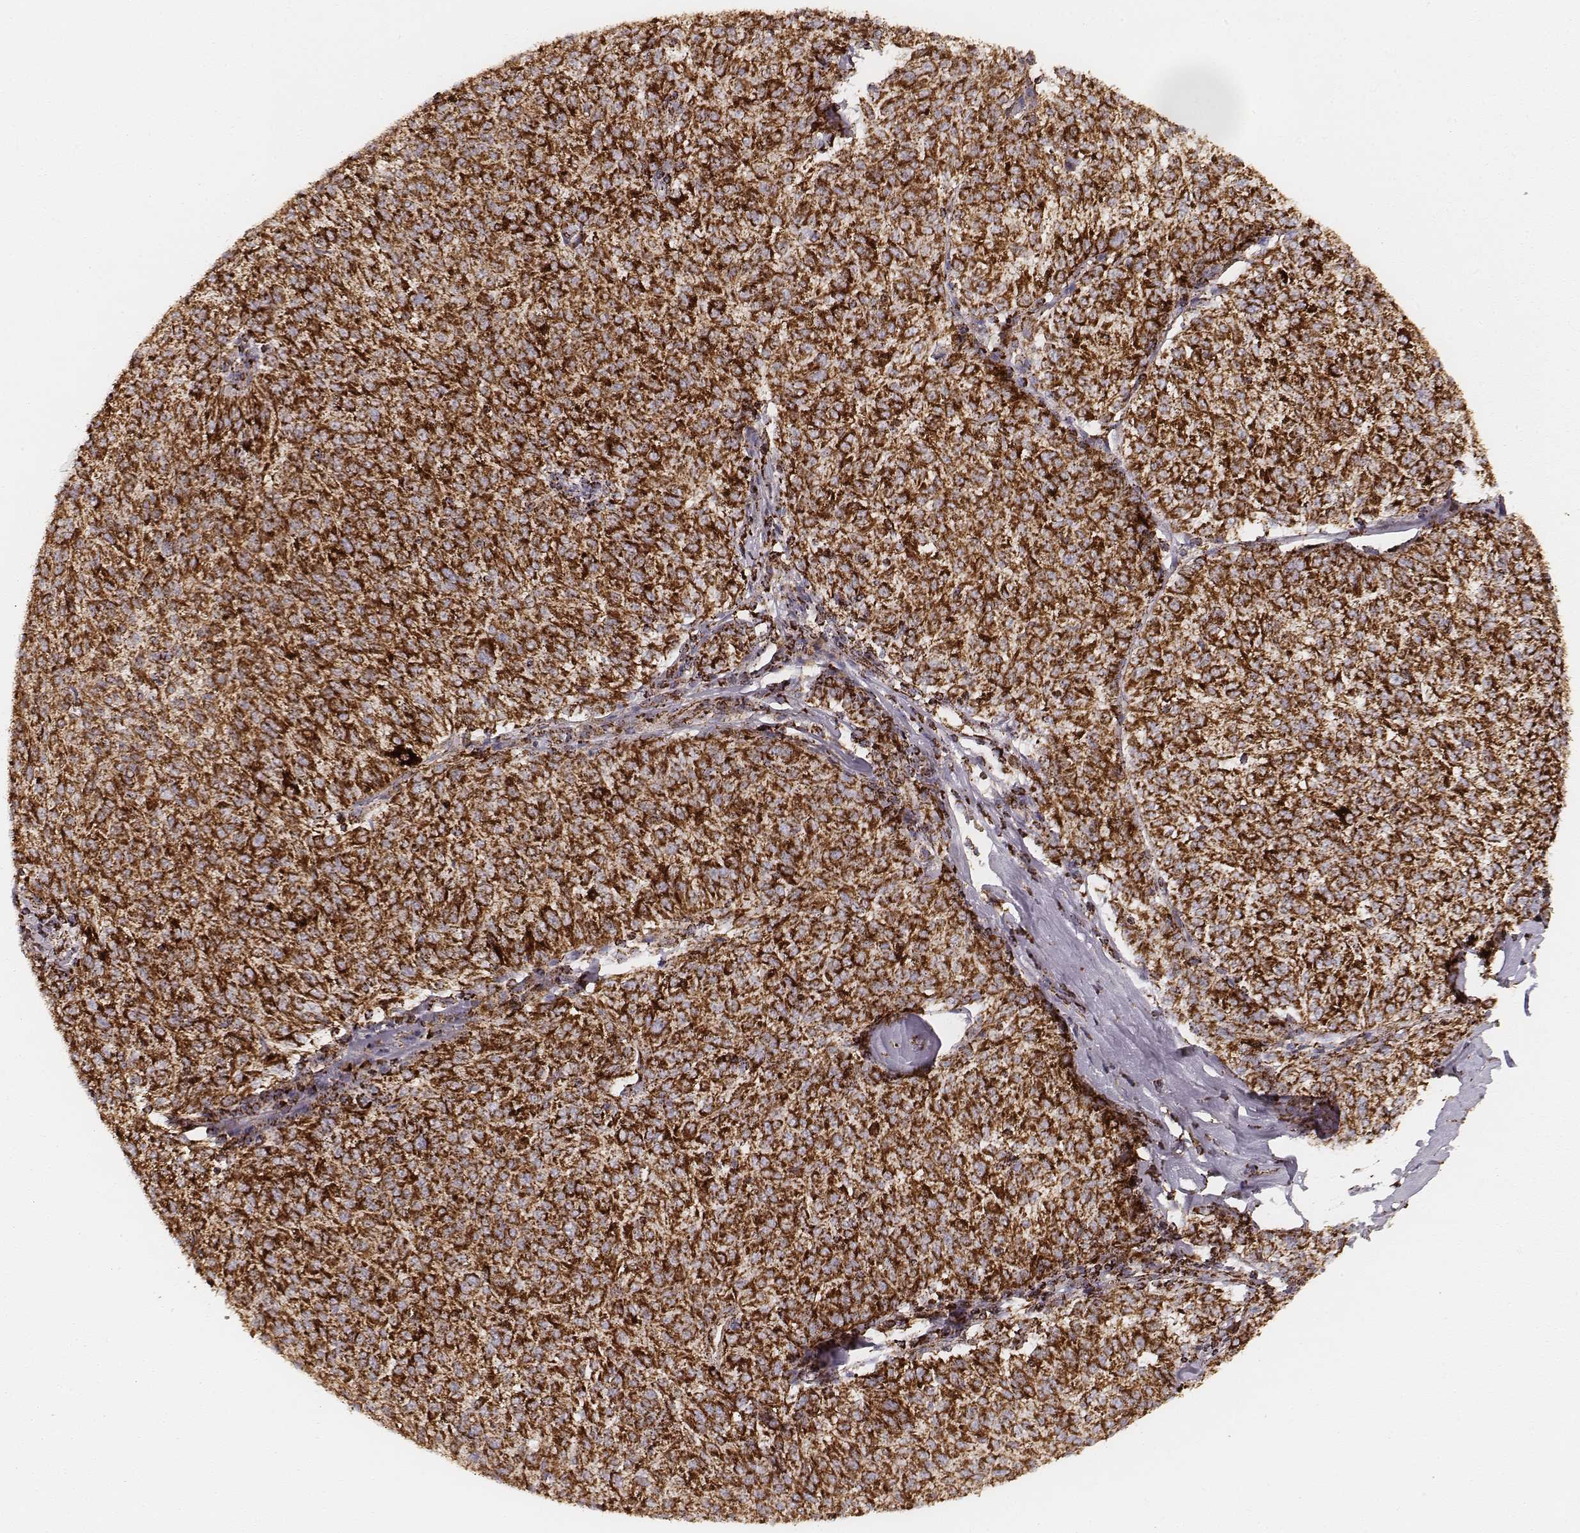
{"staining": {"intensity": "strong", "quantity": ">75%", "location": "cytoplasmic/membranous"}, "tissue": "melanoma", "cell_type": "Tumor cells", "image_type": "cancer", "snomed": [{"axis": "morphology", "description": "Malignant melanoma, NOS"}, {"axis": "topography", "description": "Skin"}], "caption": "There is high levels of strong cytoplasmic/membranous positivity in tumor cells of malignant melanoma, as demonstrated by immunohistochemical staining (brown color).", "gene": "CS", "patient": {"sex": "female", "age": 72}}